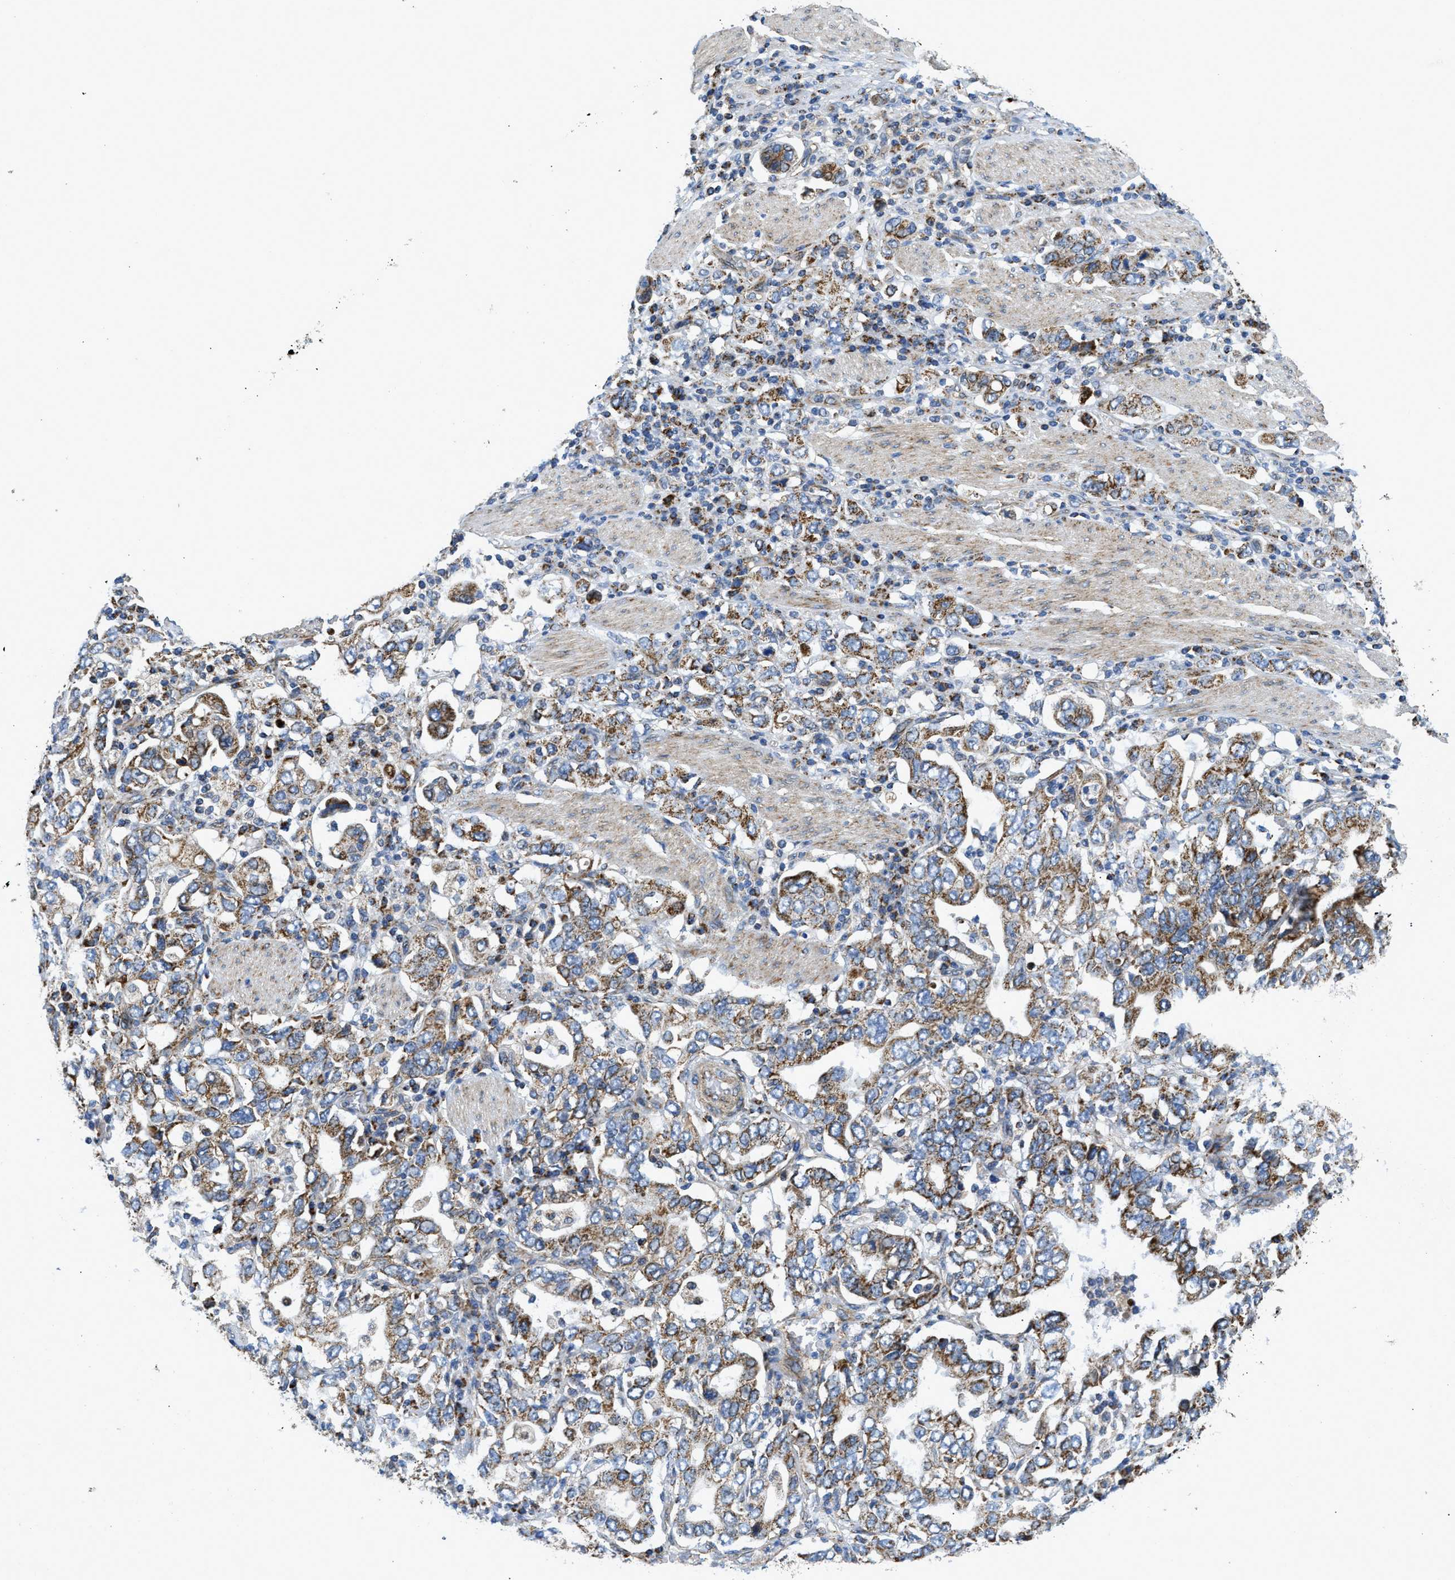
{"staining": {"intensity": "moderate", "quantity": "25%-75%", "location": "cytoplasmic/membranous"}, "tissue": "stomach cancer", "cell_type": "Tumor cells", "image_type": "cancer", "snomed": [{"axis": "morphology", "description": "Adenocarcinoma, NOS"}, {"axis": "topography", "description": "Stomach, upper"}], "caption": "IHC photomicrograph of neoplastic tissue: human adenocarcinoma (stomach) stained using immunohistochemistry shows medium levels of moderate protein expression localized specifically in the cytoplasmic/membranous of tumor cells, appearing as a cytoplasmic/membranous brown color.", "gene": "STK33", "patient": {"sex": "male", "age": 62}}